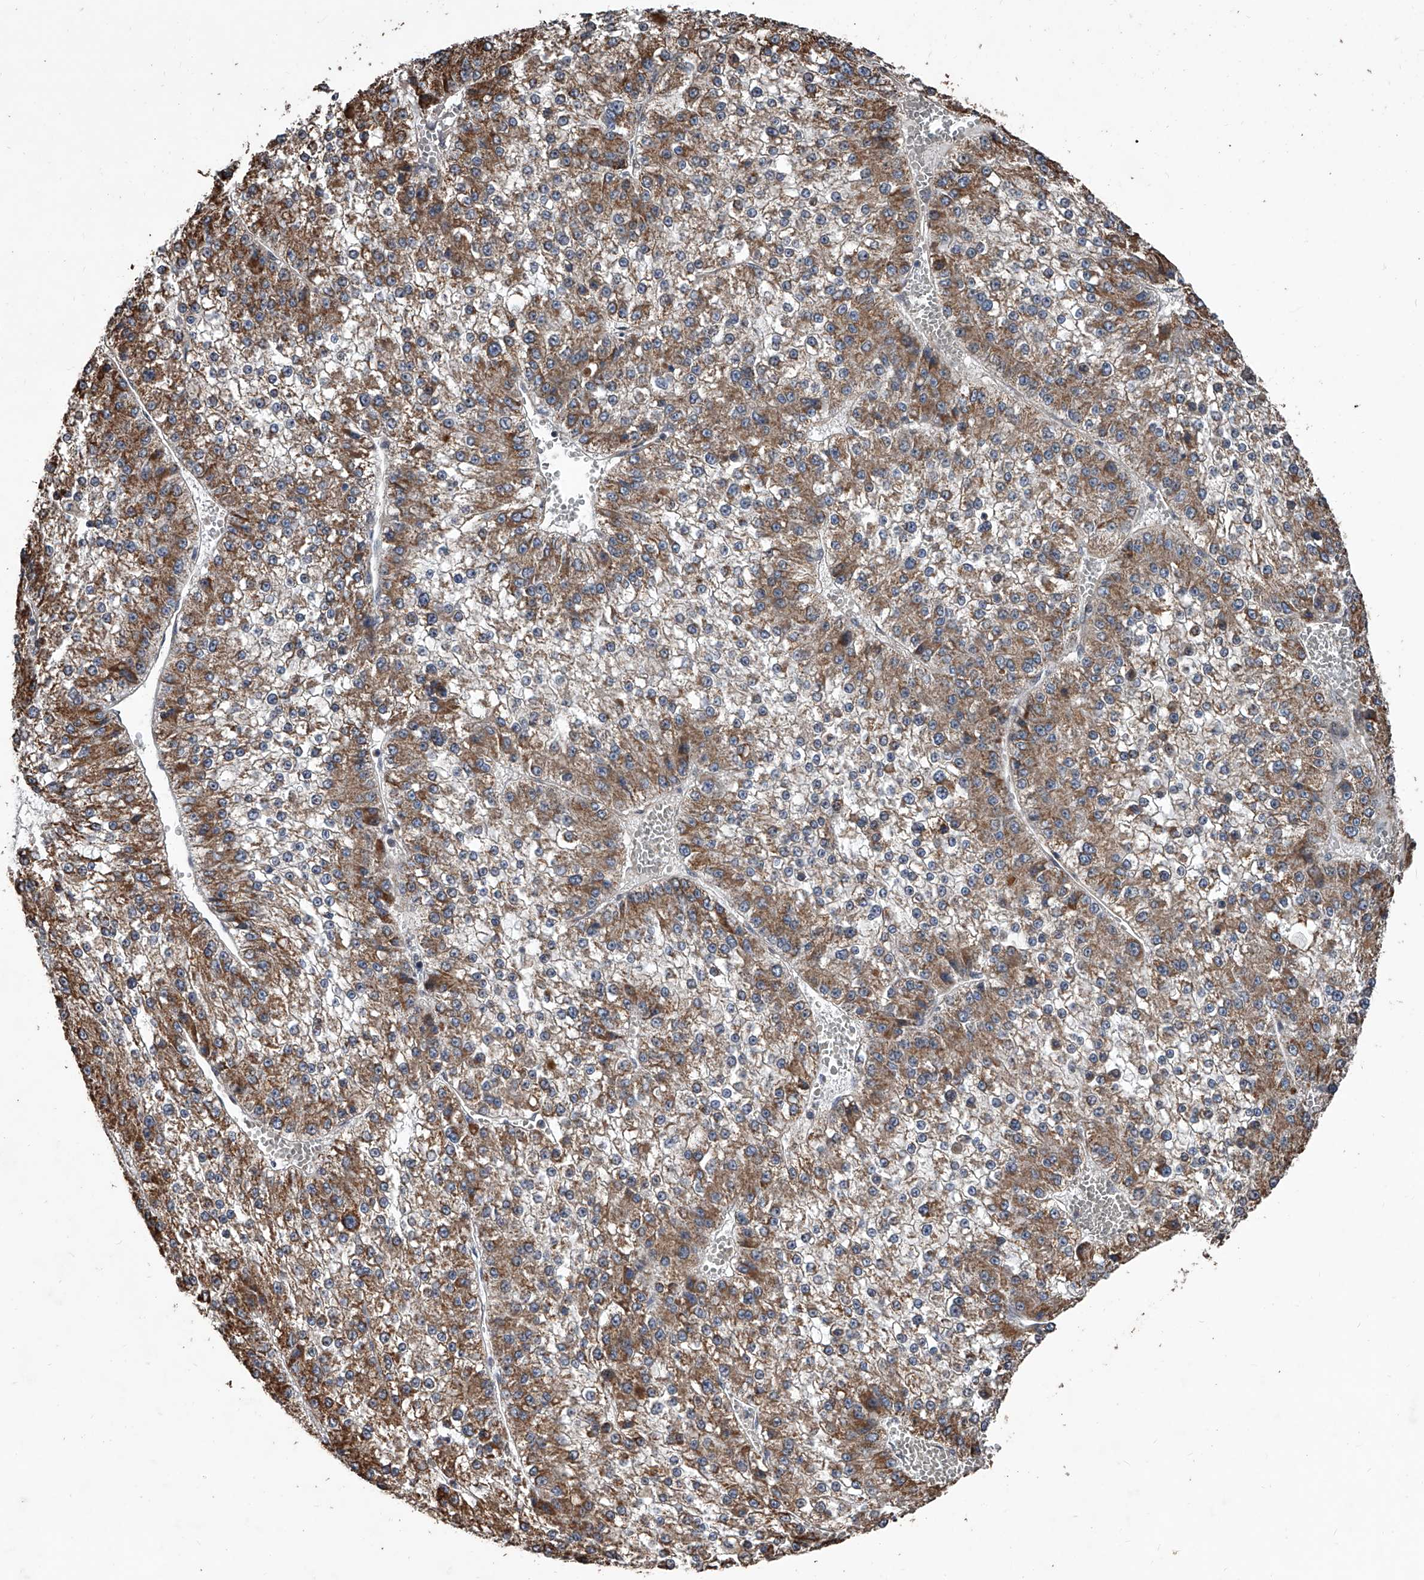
{"staining": {"intensity": "moderate", "quantity": ">75%", "location": "cytoplasmic/membranous"}, "tissue": "liver cancer", "cell_type": "Tumor cells", "image_type": "cancer", "snomed": [{"axis": "morphology", "description": "Carcinoma, Hepatocellular, NOS"}, {"axis": "topography", "description": "Liver"}], "caption": "Protein analysis of liver hepatocellular carcinoma tissue displays moderate cytoplasmic/membranous staining in about >75% of tumor cells.", "gene": "LTV1", "patient": {"sex": "female", "age": 73}}